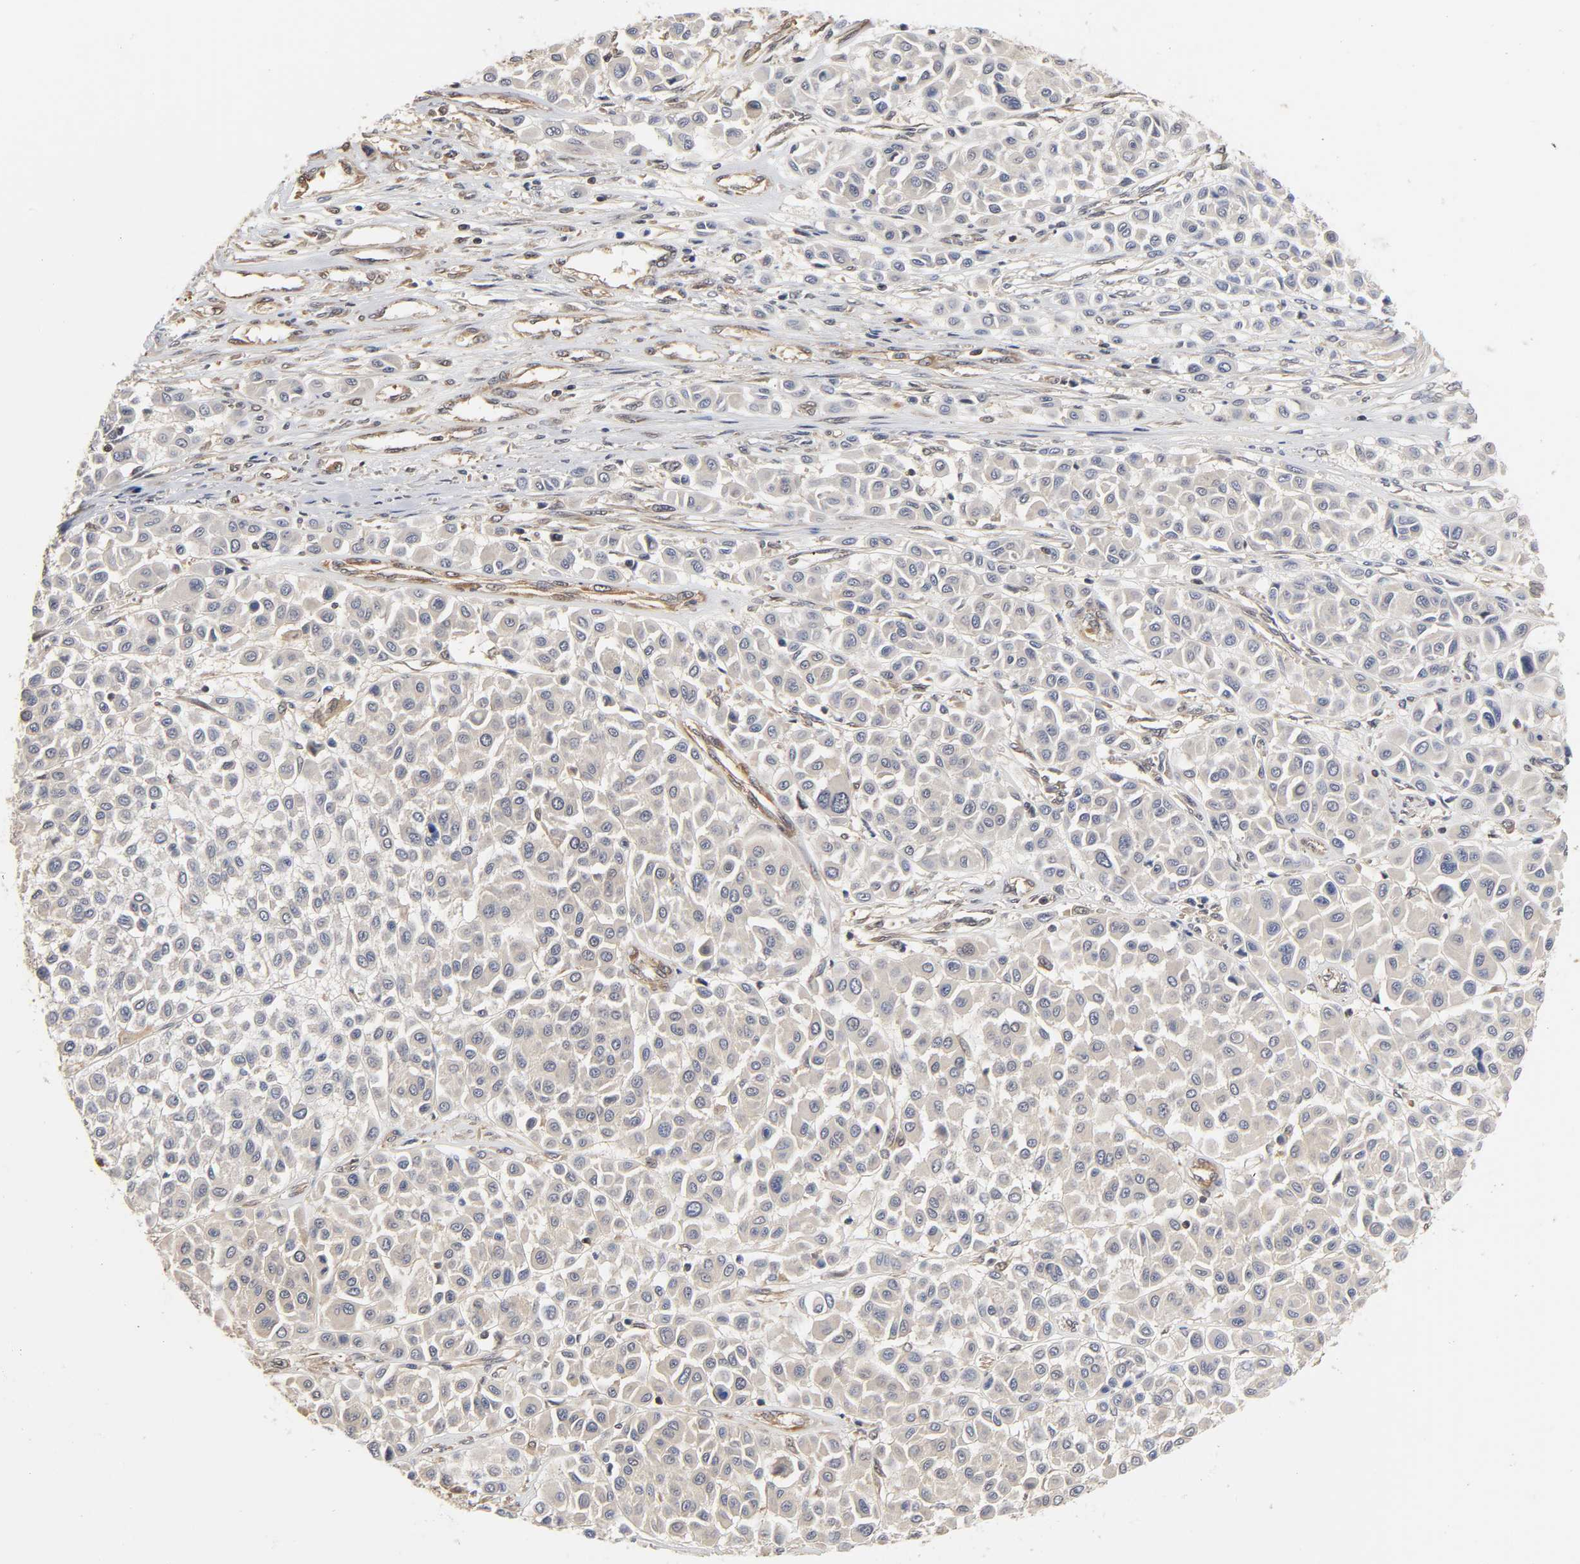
{"staining": {"intensity": "negative", "quantity": "none", "location": "none"}, "tissue": "melanoma", "cell_type": "Tumor cells", "image_type": "cancer", "snomed": [{"axis": "morphology", "description": "Malignant melanoma, Metastatic site"}, {"axis": "topography", "description": "Soft tissue"}], "caption": "Immunohistochemistry (IHC) of melanoma displays no expression in tumor cells.", "gene": "PDE5A", "patient": {"sex": "male", "age": 41}}